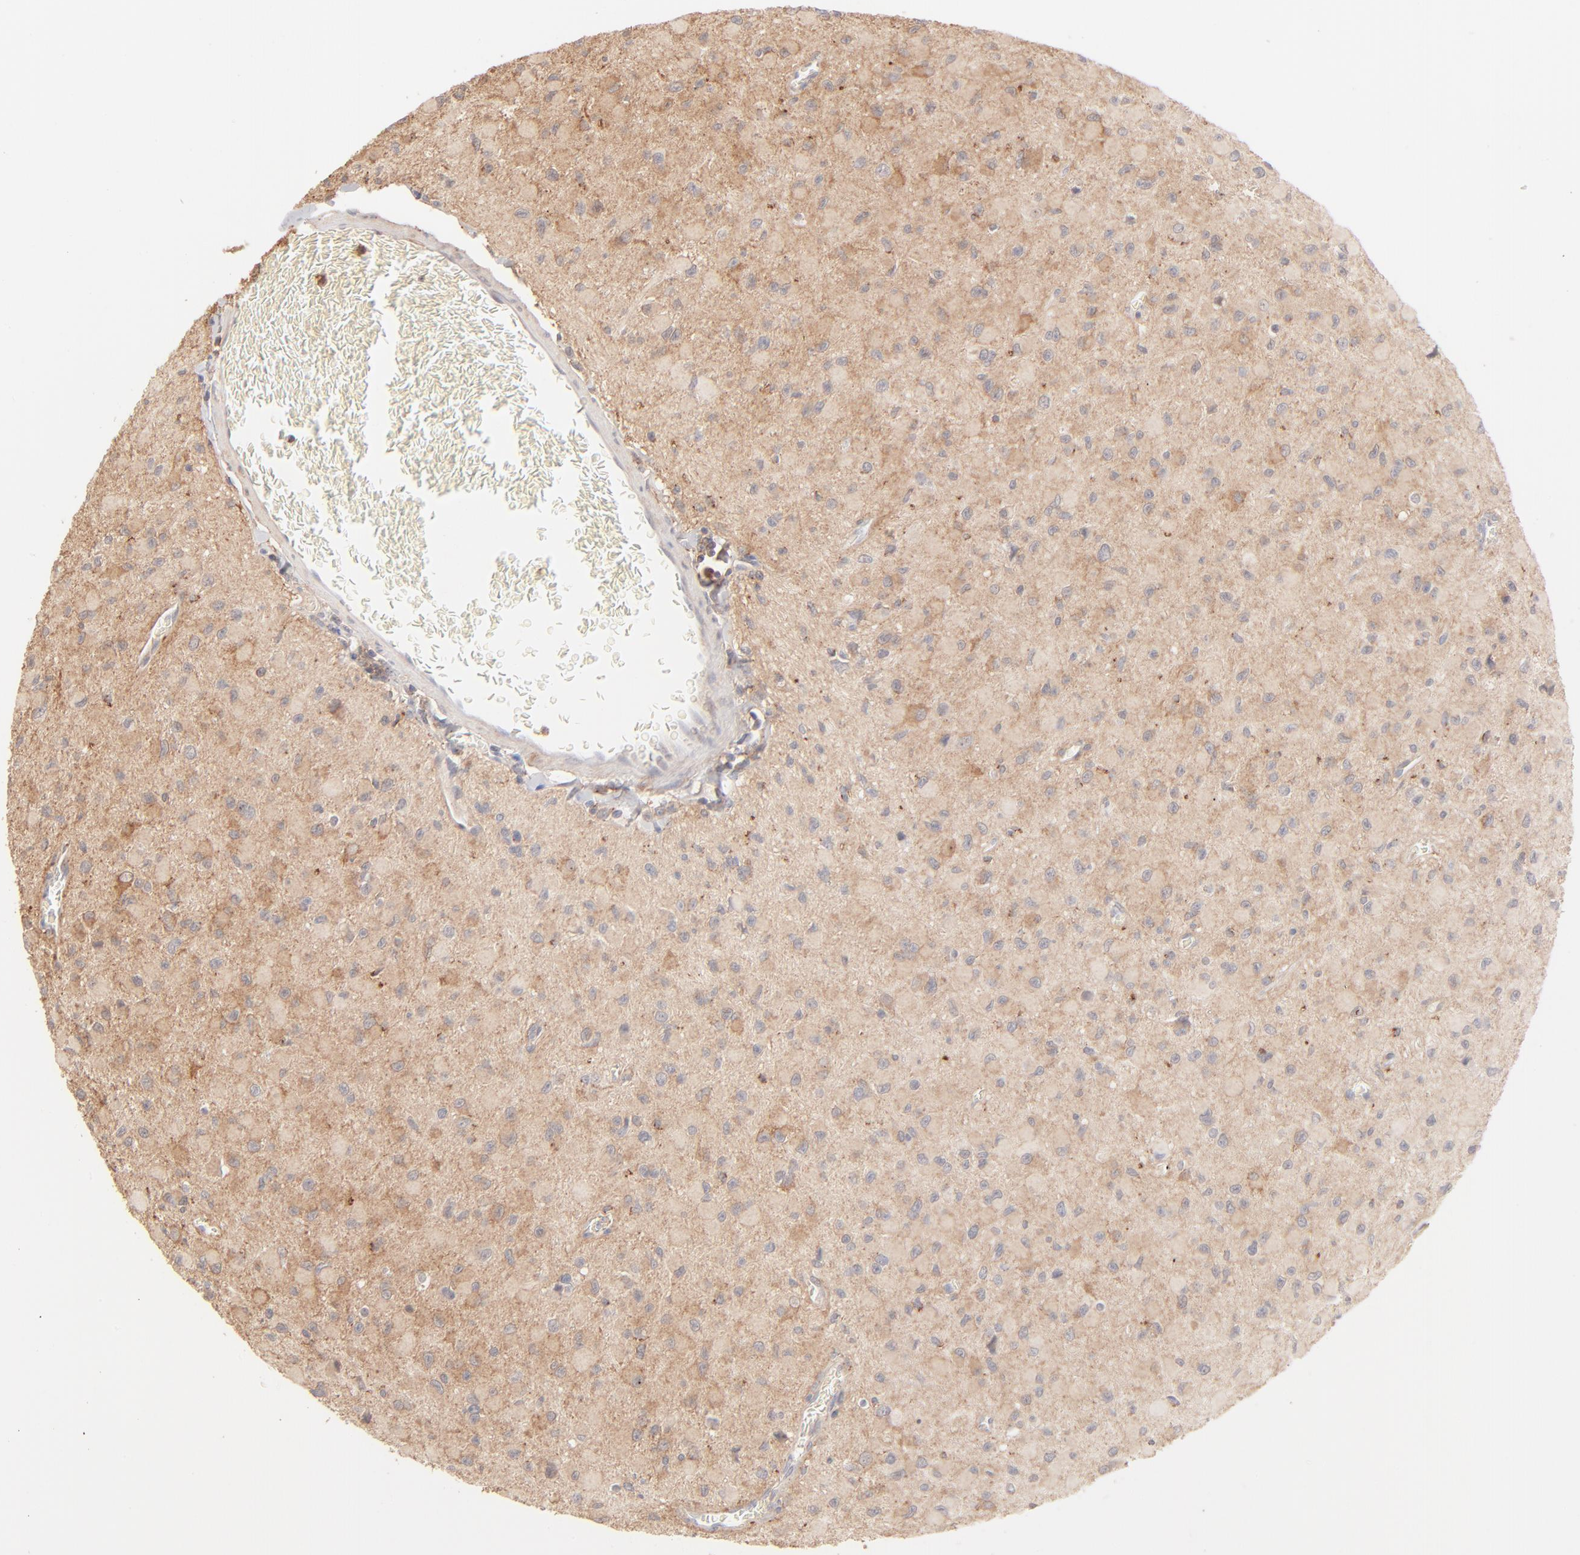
{"staining": {"intensity": "moderate", "quantity": ">75%", "location": "cytoplasmic/membranous"}, "tissue": "glioma", "cell_type": "Tumor cells", "image_type": "cancer", "snomed": [{"axis": "morphology", "description": "Glioma, malignant, Low grade"}, {"axis": "topography", "description": "Brain"}], "caption": "Malignant glioma (low-grade) was stained to show a protein in brown. There is medium levels of moderate cytoplasmic/membranous expression in about >75% of tumor cells.", "gene": "CSPG4", "patient": {"sex": "male", "age": 42}}